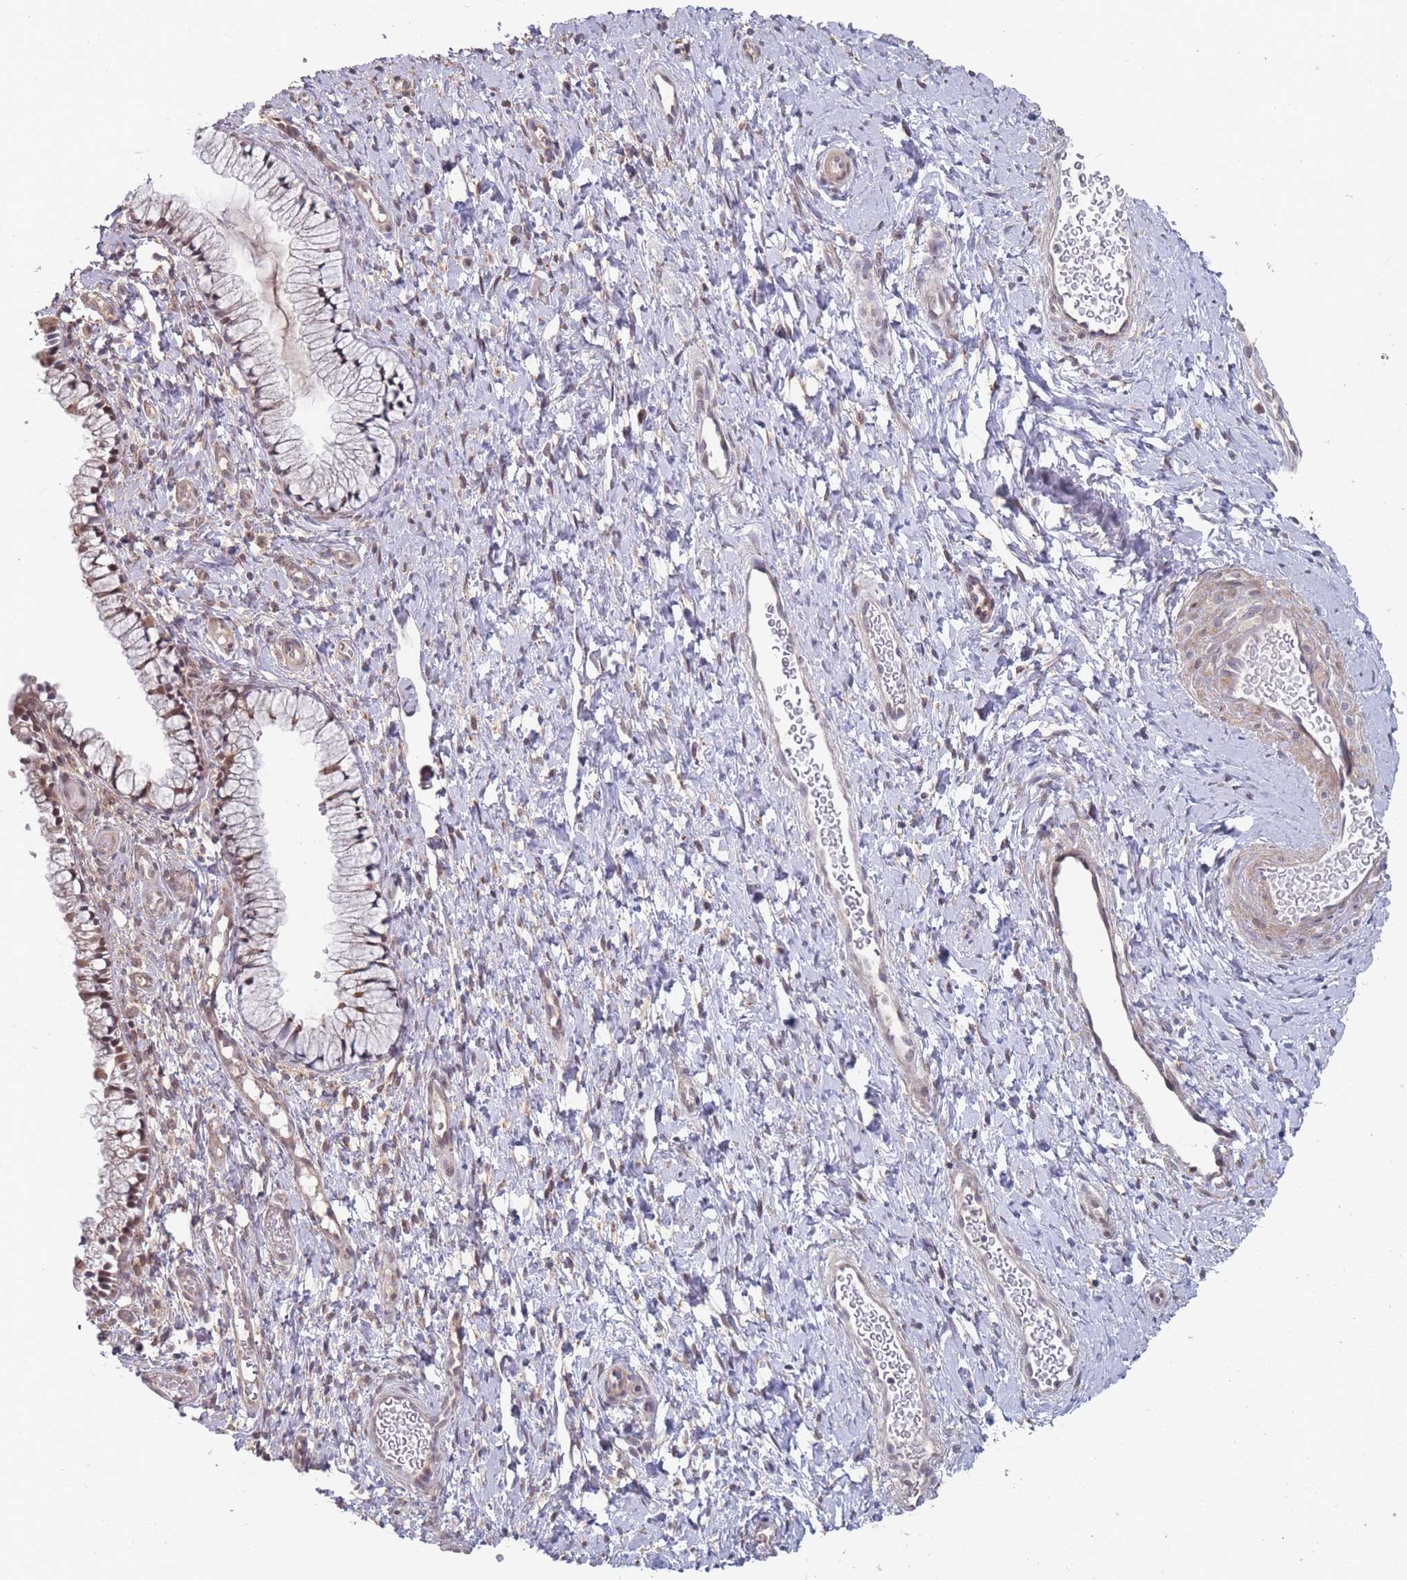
{"staining": {"intensity": "weak", "quantity": "25%-75%", "location": "cytoplasmic/membranous,nuclear"}, "tissue": "cervix", "cell_type": "Glandular cells", "image_type": "normal", "snomed": [{"axis": "morphology", "description": "Normal tissue, NOS"}, {"axis": "topography", "description": "Cervix"}], "caption": "This is an image of immunohistochemistry staining of unremarkable cervix, which shows weak positivity in the cytoplasmic/membranous,nuclear of glandular cells.", "gene": "CNTRL", "patient": {"sex": "female", "age": 36}}